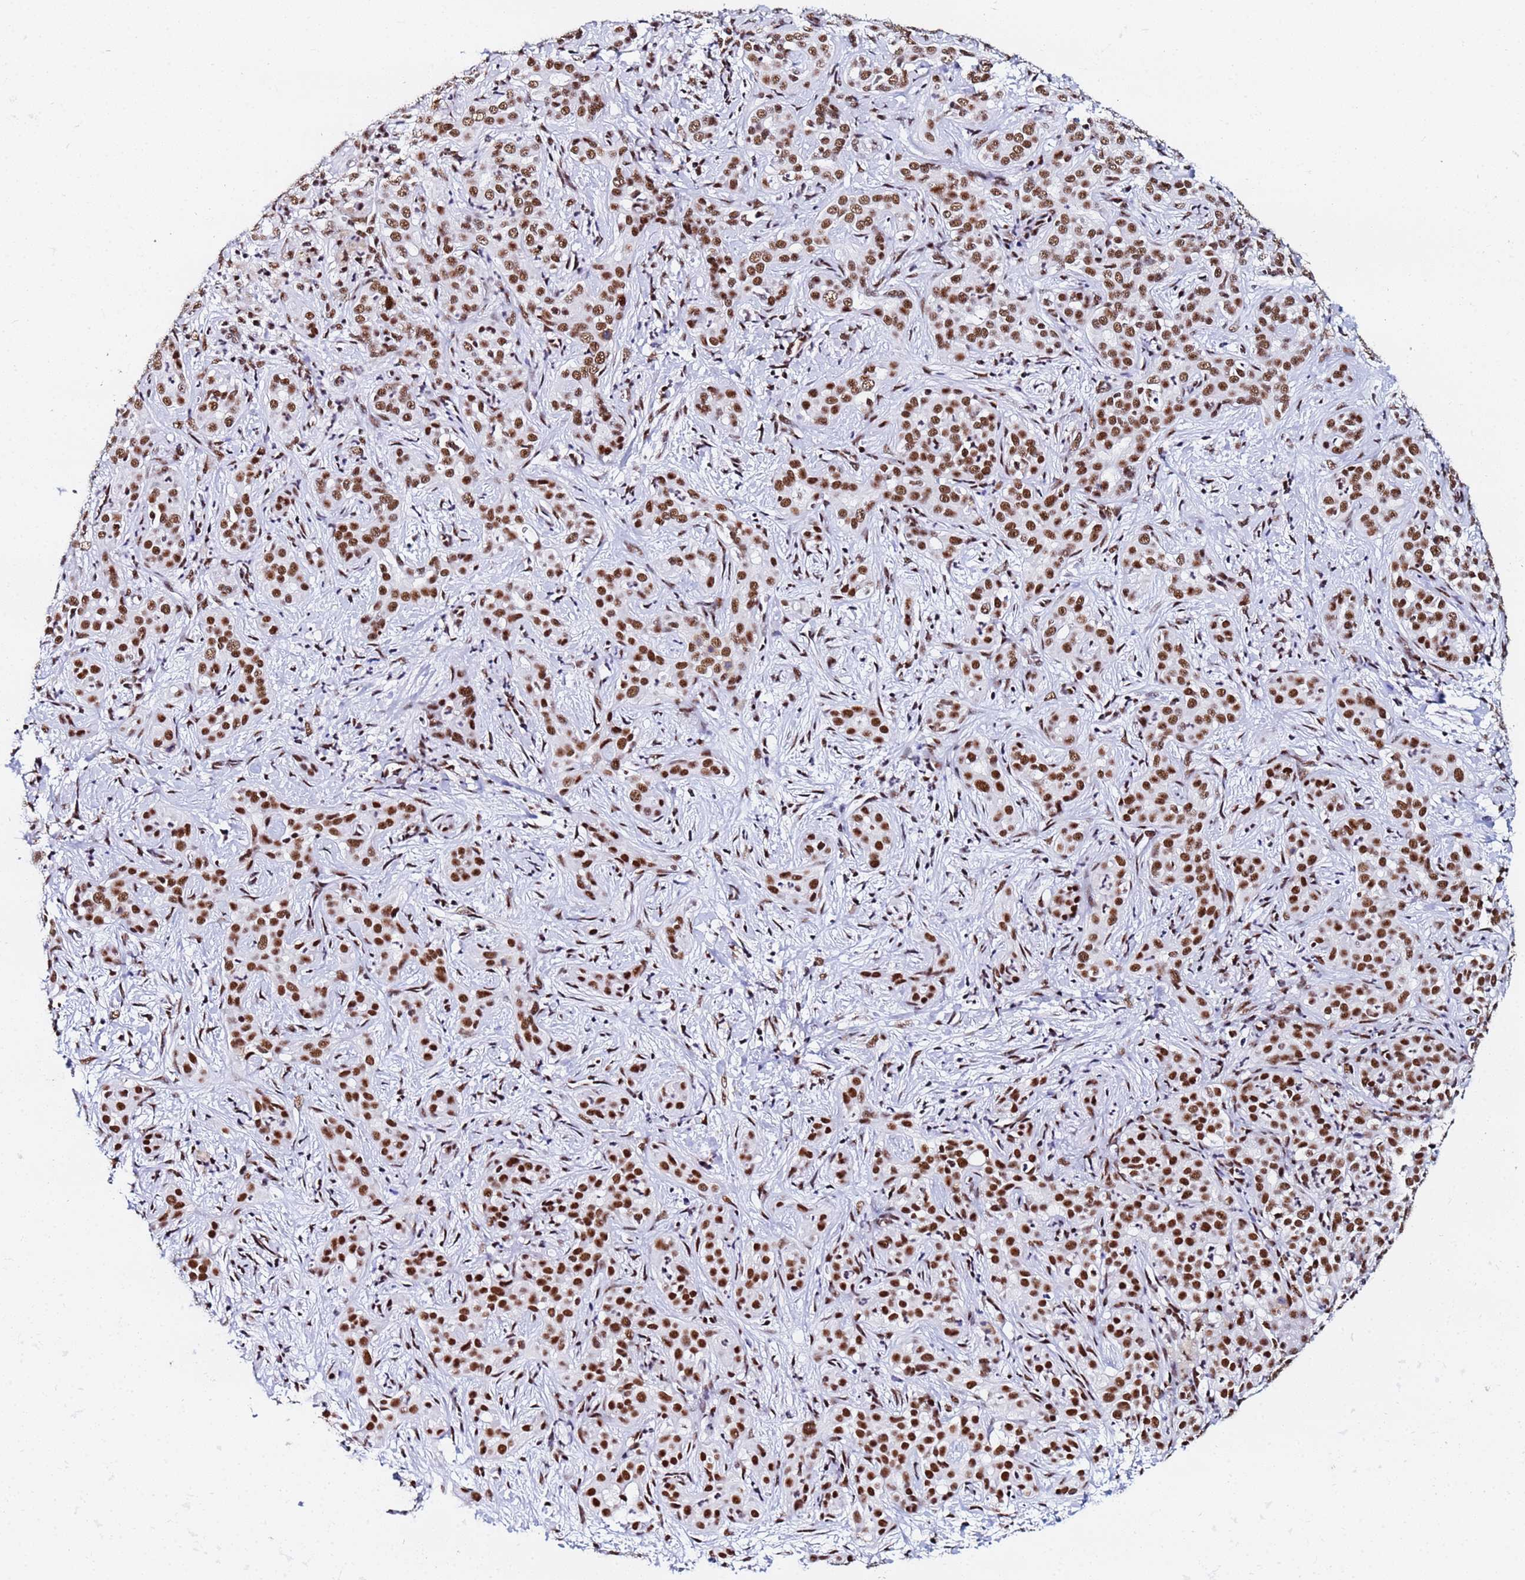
{"staining": {"intensity": "moderate", "quantity": ">75%", "location": "nuclear"}, "tissue": "liver cancer", "cell_type": "Tumor cells", "image_type": "cancer", "snomed": [{"axis": "morphology", "description": "Carcinoma, Hepatocellular, NOS"}, {"axis": "topography", "description": "Liver"}], "caption": "The histopathology image displays immunohistochemical staining of liver cancer (hepatocellular carcinoma). There is moderate nuclear positivity is identified in approximately >75% of tumor cells.", "gene": "SNRPA1", "patient": {"sex": "female", "age": 43}}